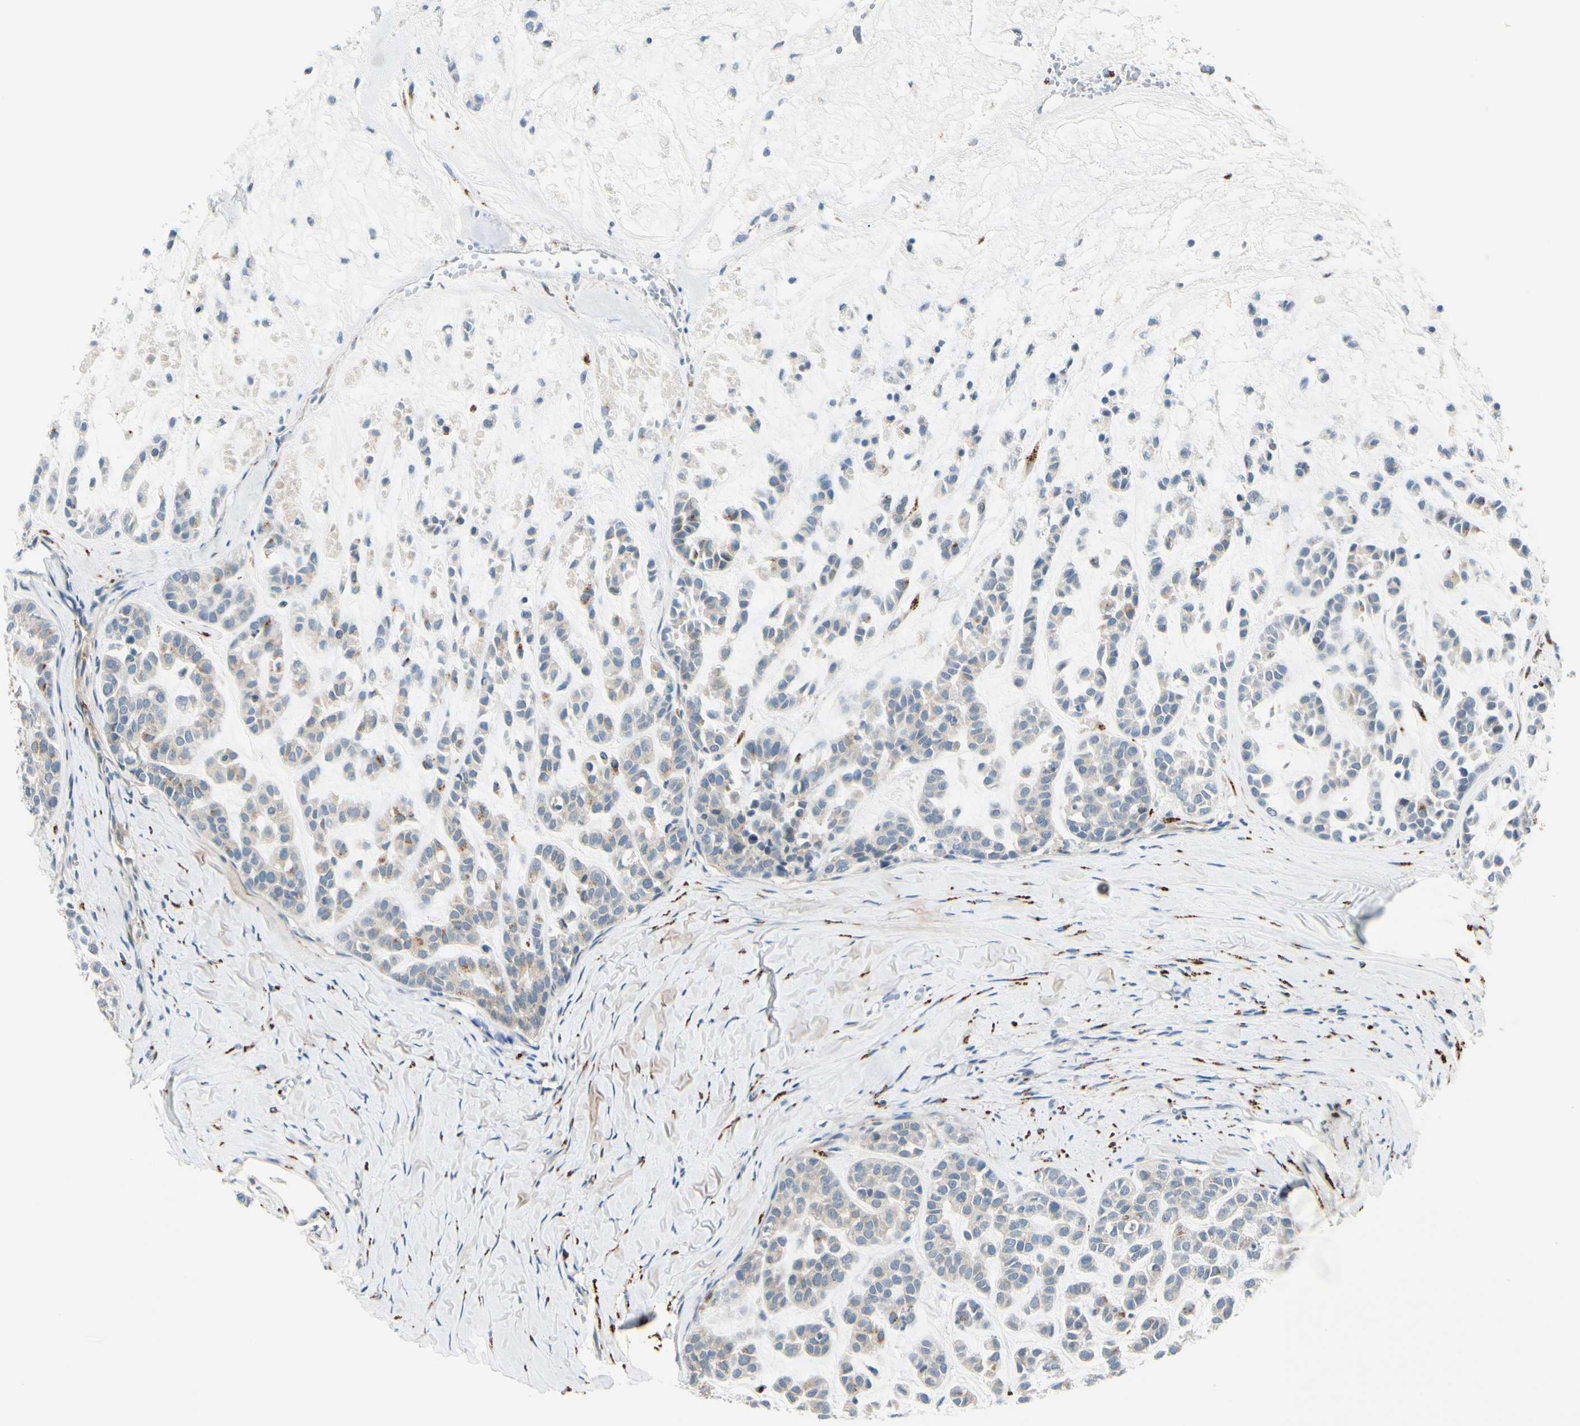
{"staining": {"intensity": "moderate", "quantity": "<25%", "location": "cytoplasmic/membranous"}, "tissue": "head and neck cancer", "cell_type": "Tumor cells", "image_type": "cancer", "snomed": [{"axis": "morphology", "description": "Adenocarcinoma, NOS"}, {"axis": "morphology", "description": "Adenoma, NOS"}, {"axis": "topography", "description": "Head-Neck"}], "caption": "Brown immunohistochemical staining in human adenoma (head and neck) shows moderate cytoplasmic/membranous staining in approximately <25% of tumor cells. (IHC, brightfield microscopy, high magnification).", "gene": "GALNT5", "patient": {"sex": "female", "age": 55}}